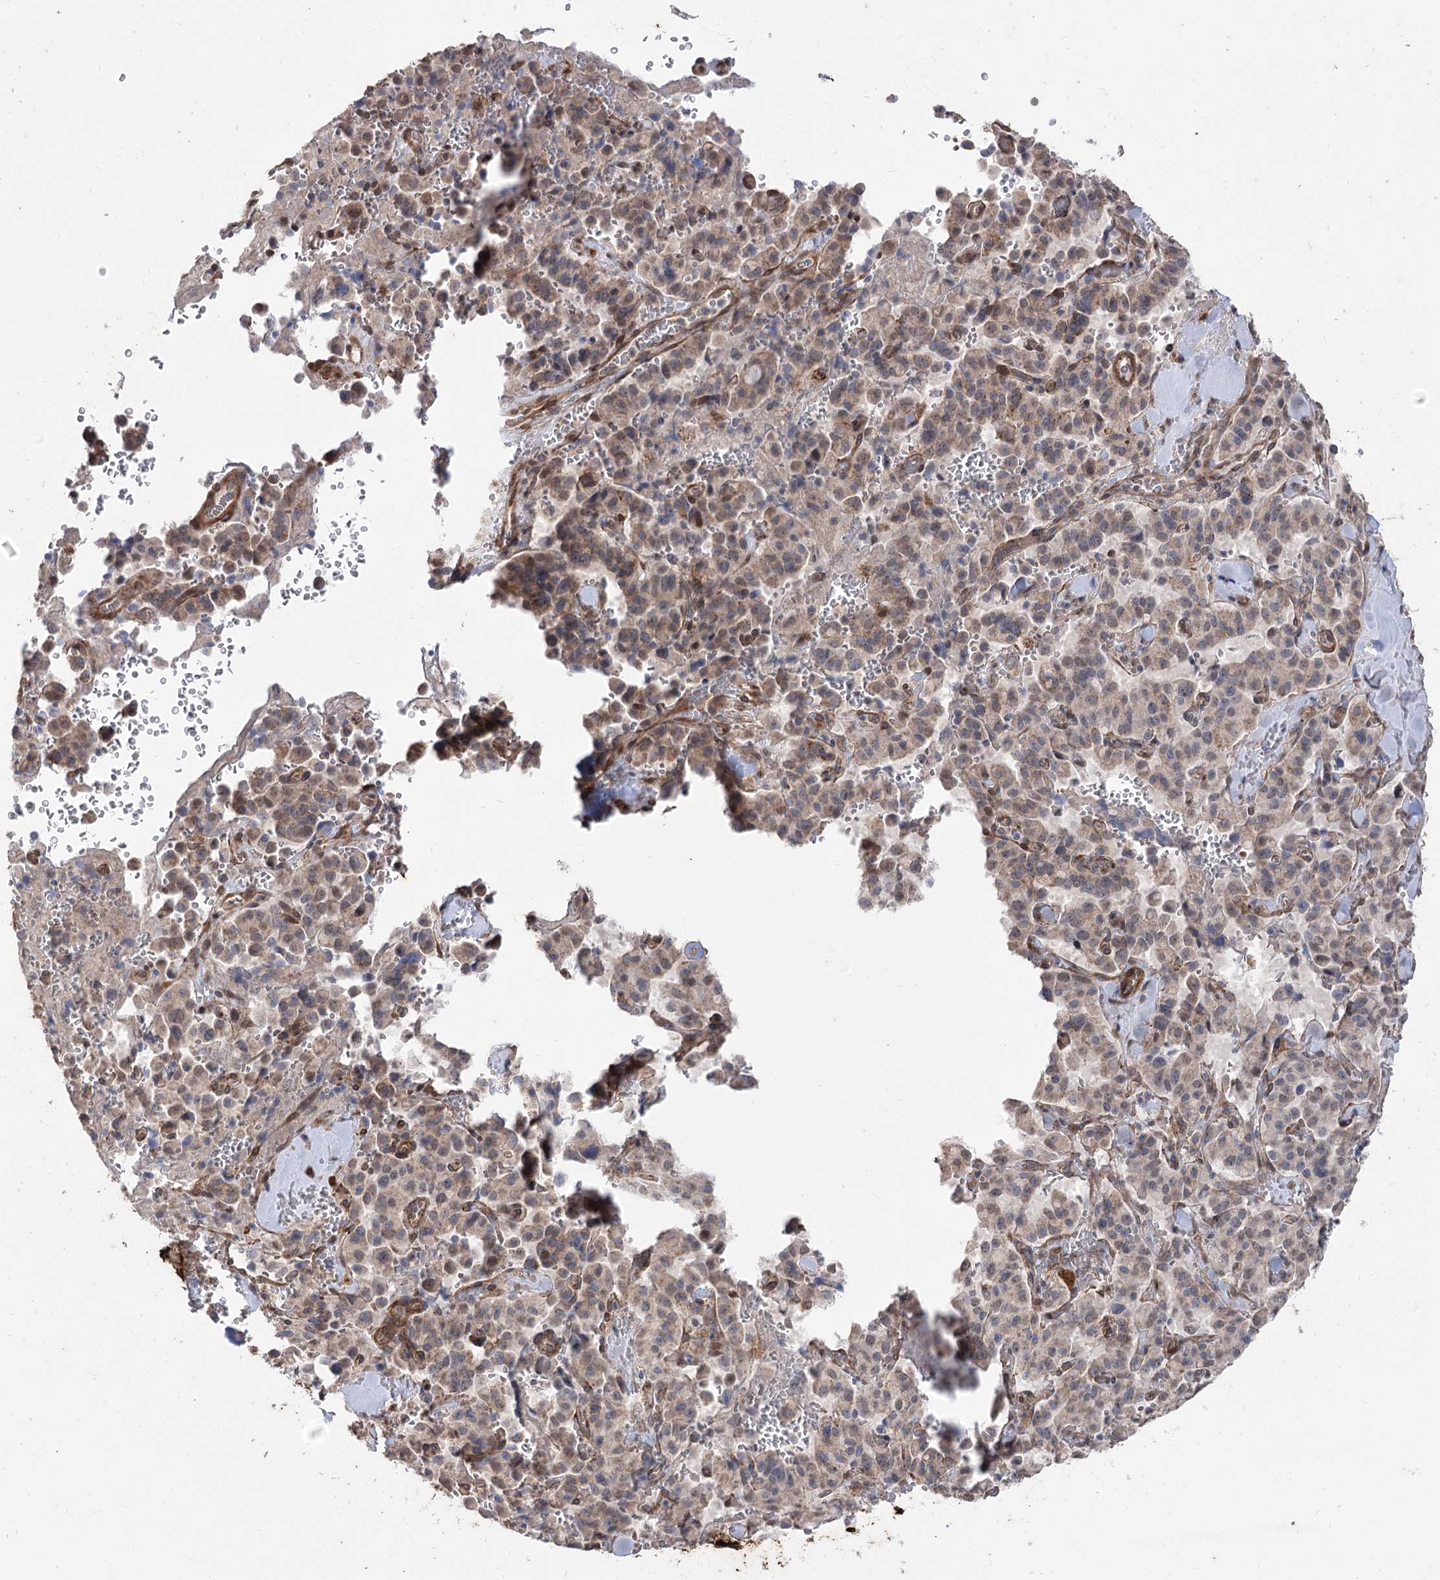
{"staining": {"intensity": "moderate", "quantity": ">75%", "location": "cytoplasmic/membranous"}, "tissue": "pancreatic cancer", "cell_type": "Tumor cells", "image_type": "cancer", "snomed": [{"axis": "morphology", "description": "Adenocarcinoma, NOS"}, {"axis": "topography", "description": "Pancreas"}], "caption": "Protein expression analysis of human adenocarcinoma (pancreatic) reveals moderate cytoplasmic/membranous staining in about >75% of tumor cells.", "gene": "ZSCAN23", "patient": {"sex": "male", "age": 65}}